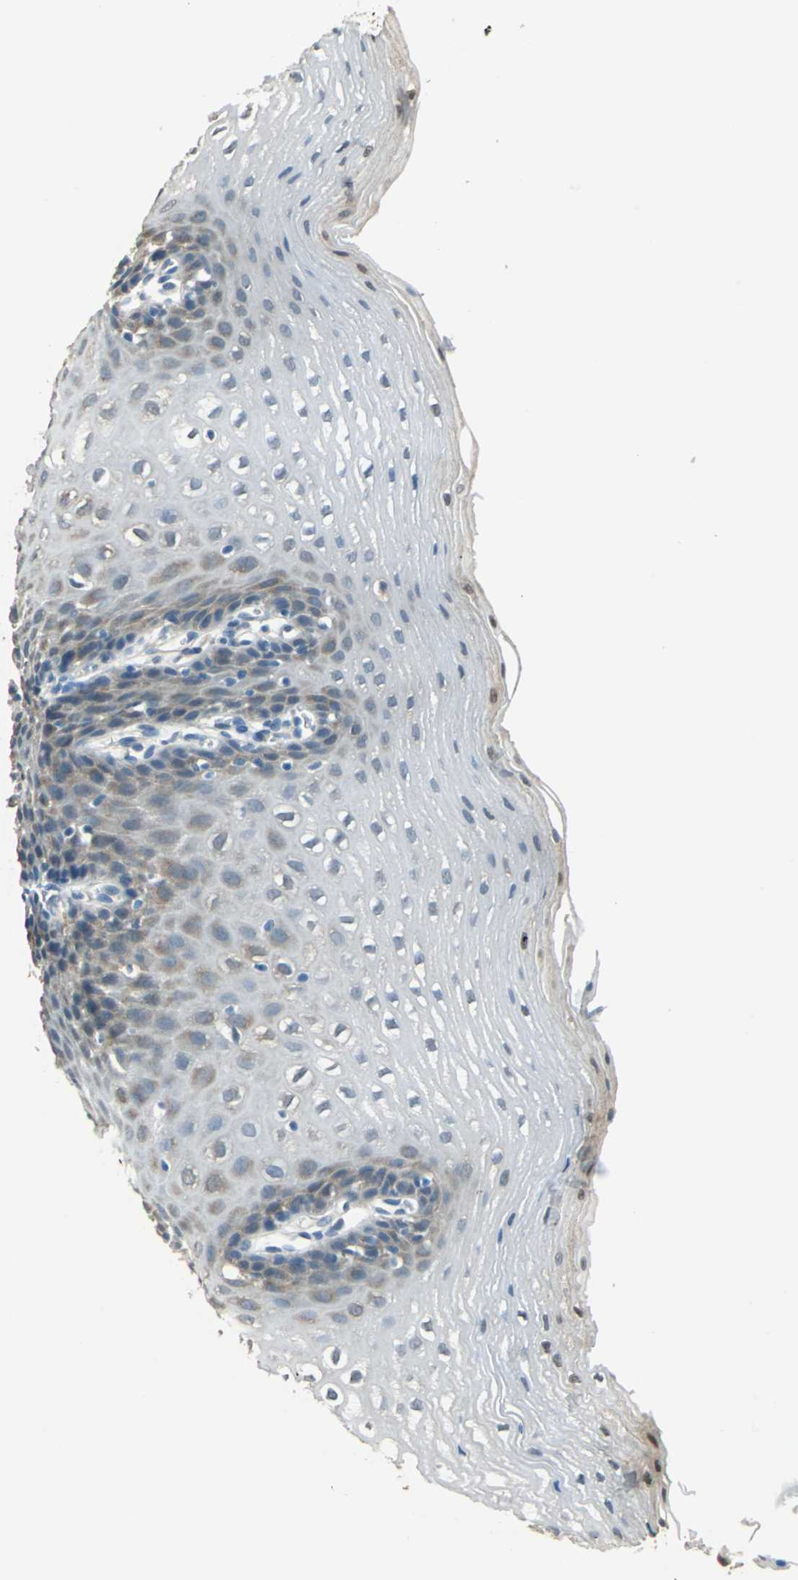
{"staining": {"intensity": "moderate", "quantity": "25%-75%", "location": "cytoplasmic/membranous"}, "tissue": "esophagus", "cell_type": "Squamous epithelial cells", "image_type": "normal", "snomed": [{"axis": "morphology", "description": "Normal tissue, NOS"}, {"axis": "topography", "description": "Esophagus"}], "caption": "Protein analysis of unremarkable esophagus demonstrates moderate cytoplasmic/membranous staining in approximately 25%-75% of squamous epithelial cells.", "gene": "FKBP4", "patient": {"sex": "male", "age": 48}}